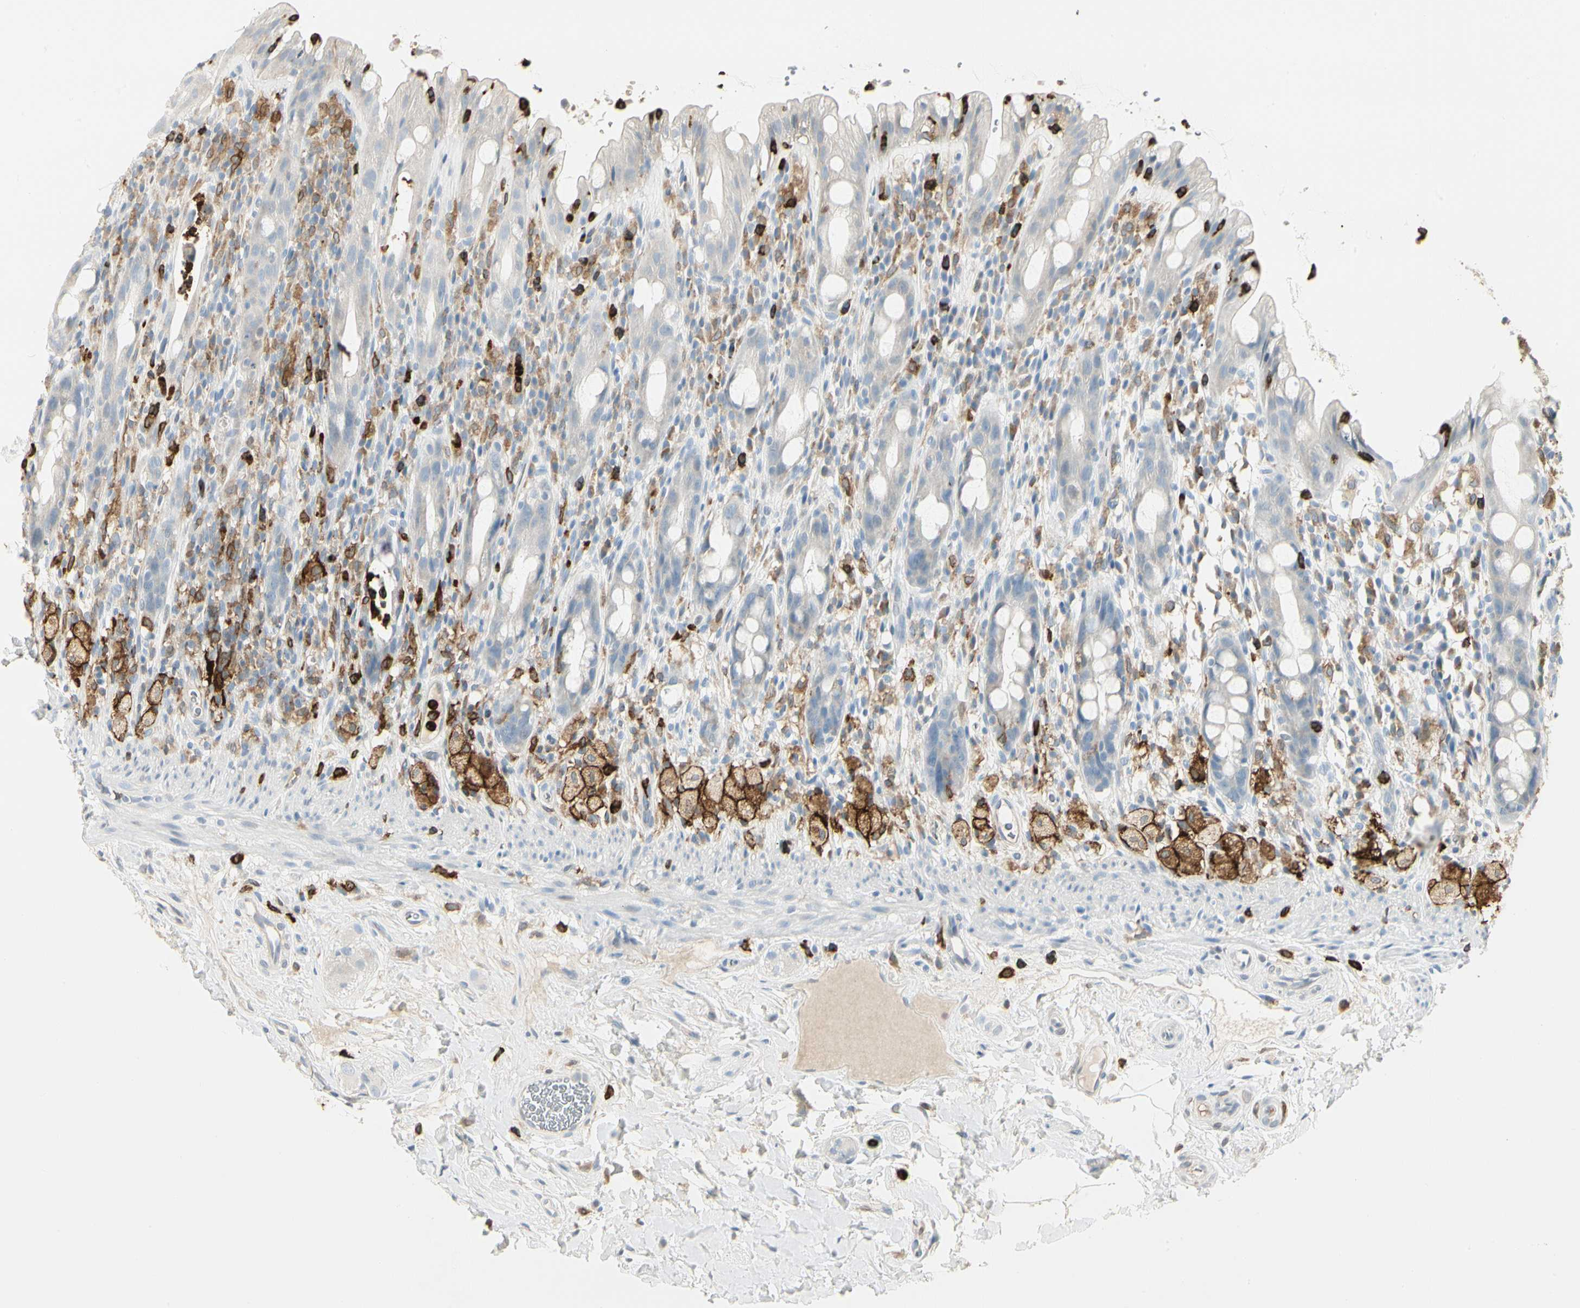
{"staining": {"intensity": "weak", "quantity": "<25%", "location": "cytoplasmic/membranous"}, "tissue": "rectum", "cell_type": "Glandular cells", "image_type": "normal", "snomed": [{"axis": "morphology", "description": "Normal tissue, NOS"}, {"axis": "topography", "description": "Rectum"}], "caption": "This photomicrograph is of benign rectum stained with IHC to label a protein in brown with the nuclei are counter-stained blue. There is no staining in glandular cells.", "gene": "ITGB2", "patient": {"sex": "male", "age": 44}}